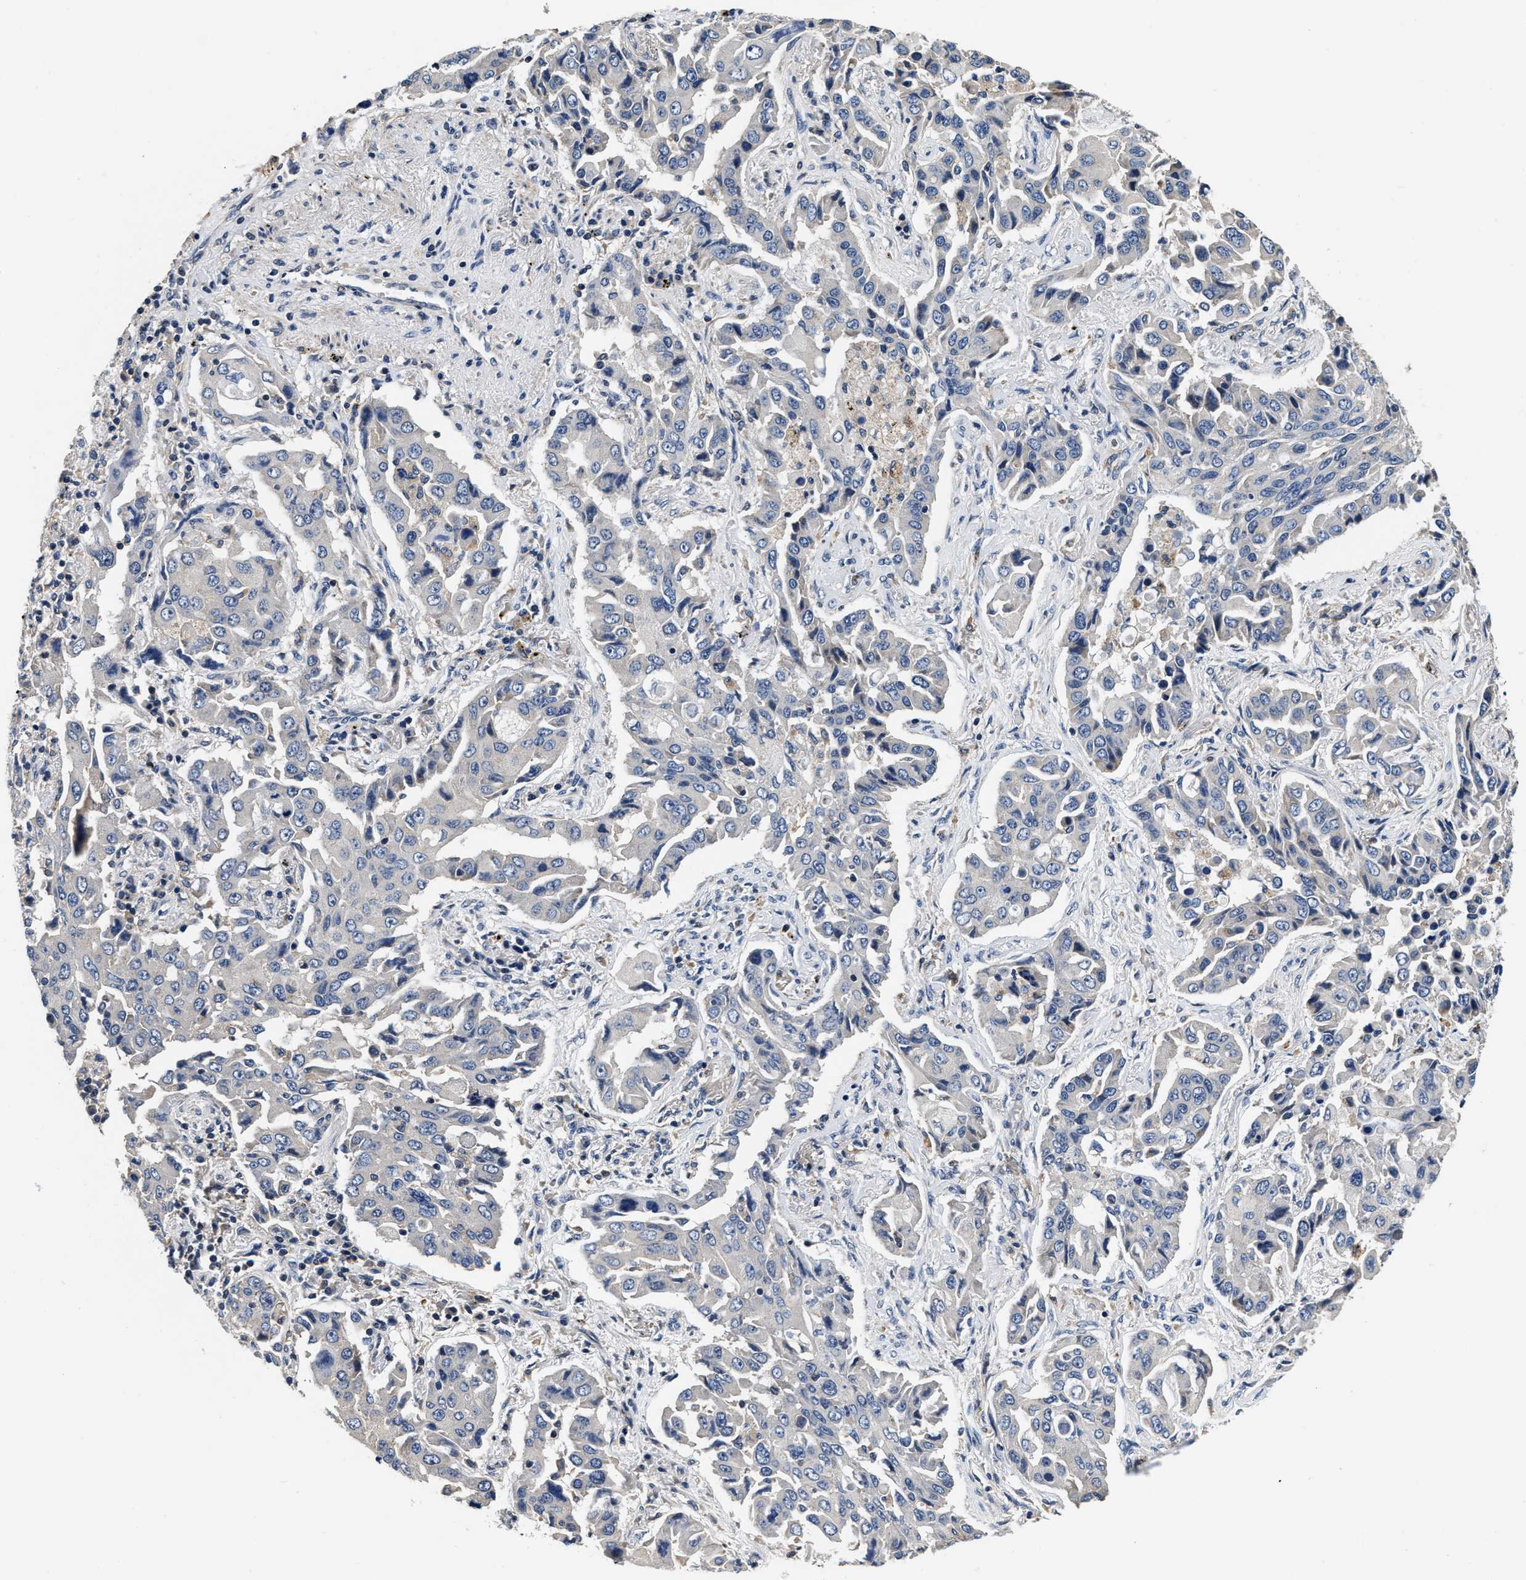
{"staining": {"intensity": "negative", "quantity": "none", "location": "none"}, "tissue": "lung cancer", "cell_type": "Tumor cells", "image_type": "cancer", "snomed": [{"axis": "morphology", "description": "Adenocarcinoma, NOS"}, {"axis": "topography", "description": "Lung"}], "caption": "Immunohistochemical staining of human lung adenocarcinoma shows no significant expression in tumor cells. (DAB (3,3'-diaminobenzidine) IHC, high magnification).", "gene": "ANKIB1", "patient": {"sex": "female", "age": 65}}